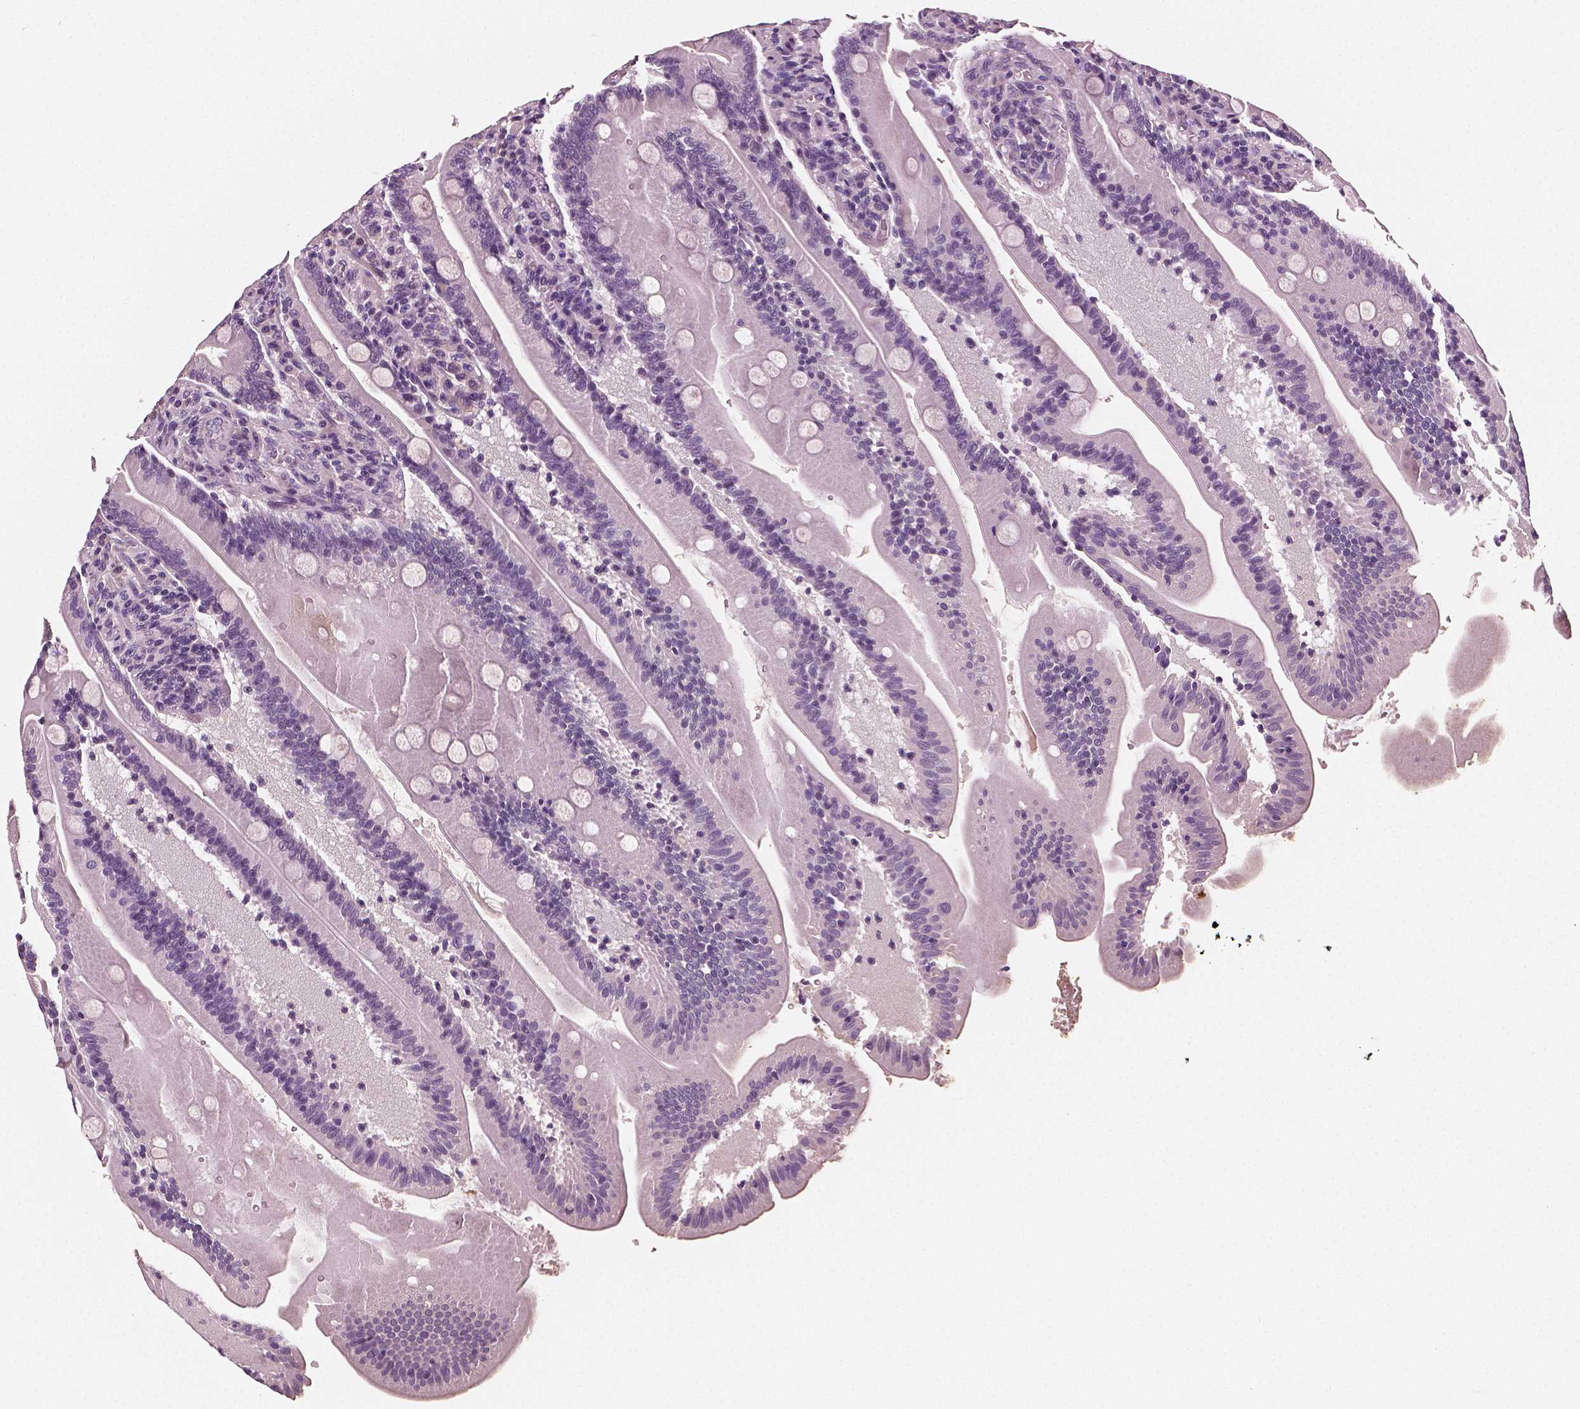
{"staining": {"intensity": "negative", "quantity": "none", "location": "none"}, "tissue": "small intestine", "cell_type": "Glandular cells", "image_type": "normal", "snomed": [{"axis": "morphology", "description": "Normal tissue, NOS"}, {"axis": "topography", "description": "Small intestine"}], "caption": "Histopathology image shows no protein staining in glandular cells of normal small intestine.", "gene": "FBLN1", "patient": {"sex": "male", "age": 37}}